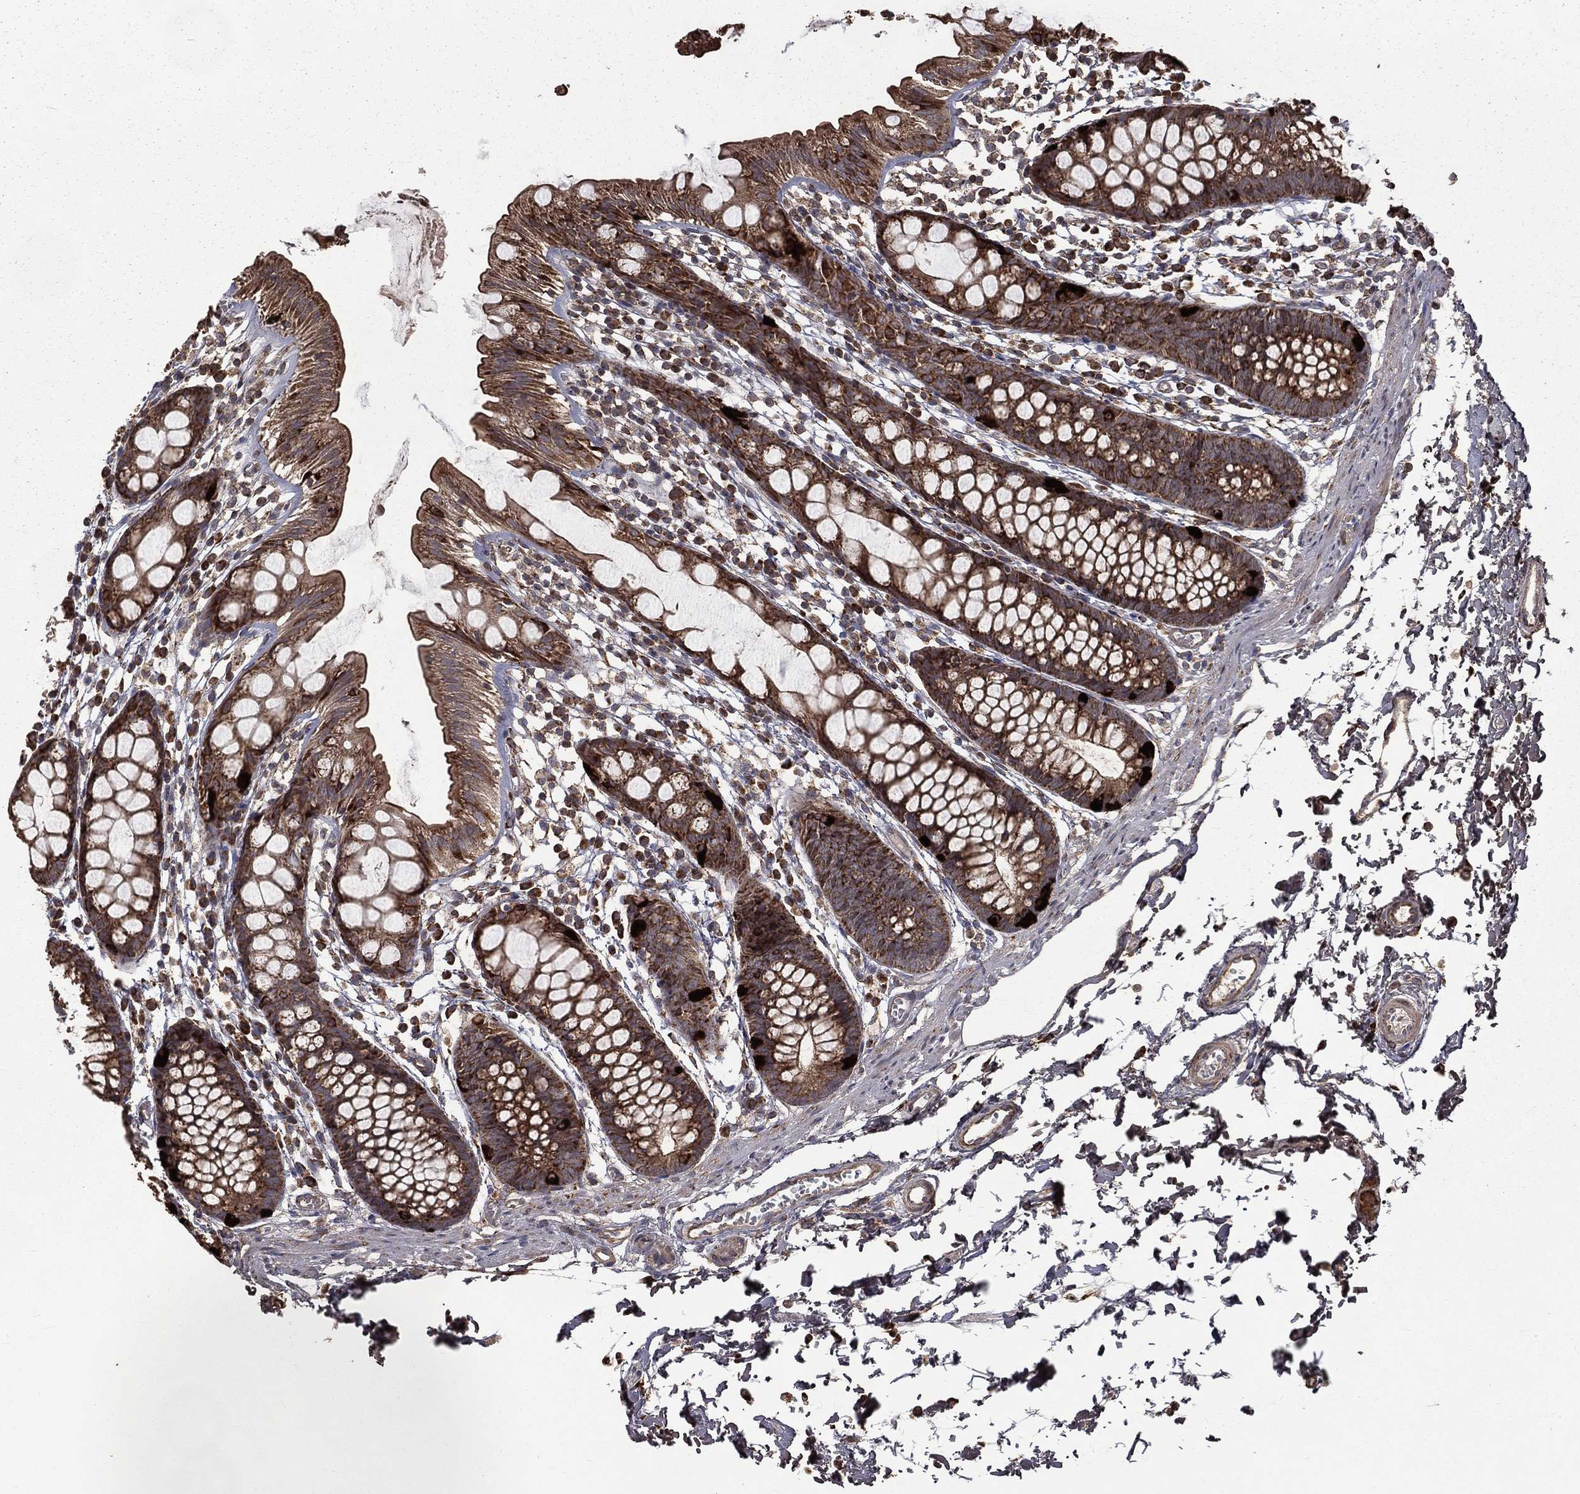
{"staining": {"intensity": "strong", "quantity": "25%-75%", "location": "cytoplasmic/membranous"}, "tissue": "rectum", "cell_type": "Glandular cells", "image_type": "normal", "snomed": [{"axis": "morphology", "description": "Normal tissue, NOS"}, {"axis": "topography", "description": "Rectum"}], "caption": "About 25%-75% of glandular cells in benign human rectum show strong cytoplasmic/membranous protein expression as visualized by brown immunohistochemical staining.", "gene": "OLFML1", "patient": {"sex": "male", "age": 57}}